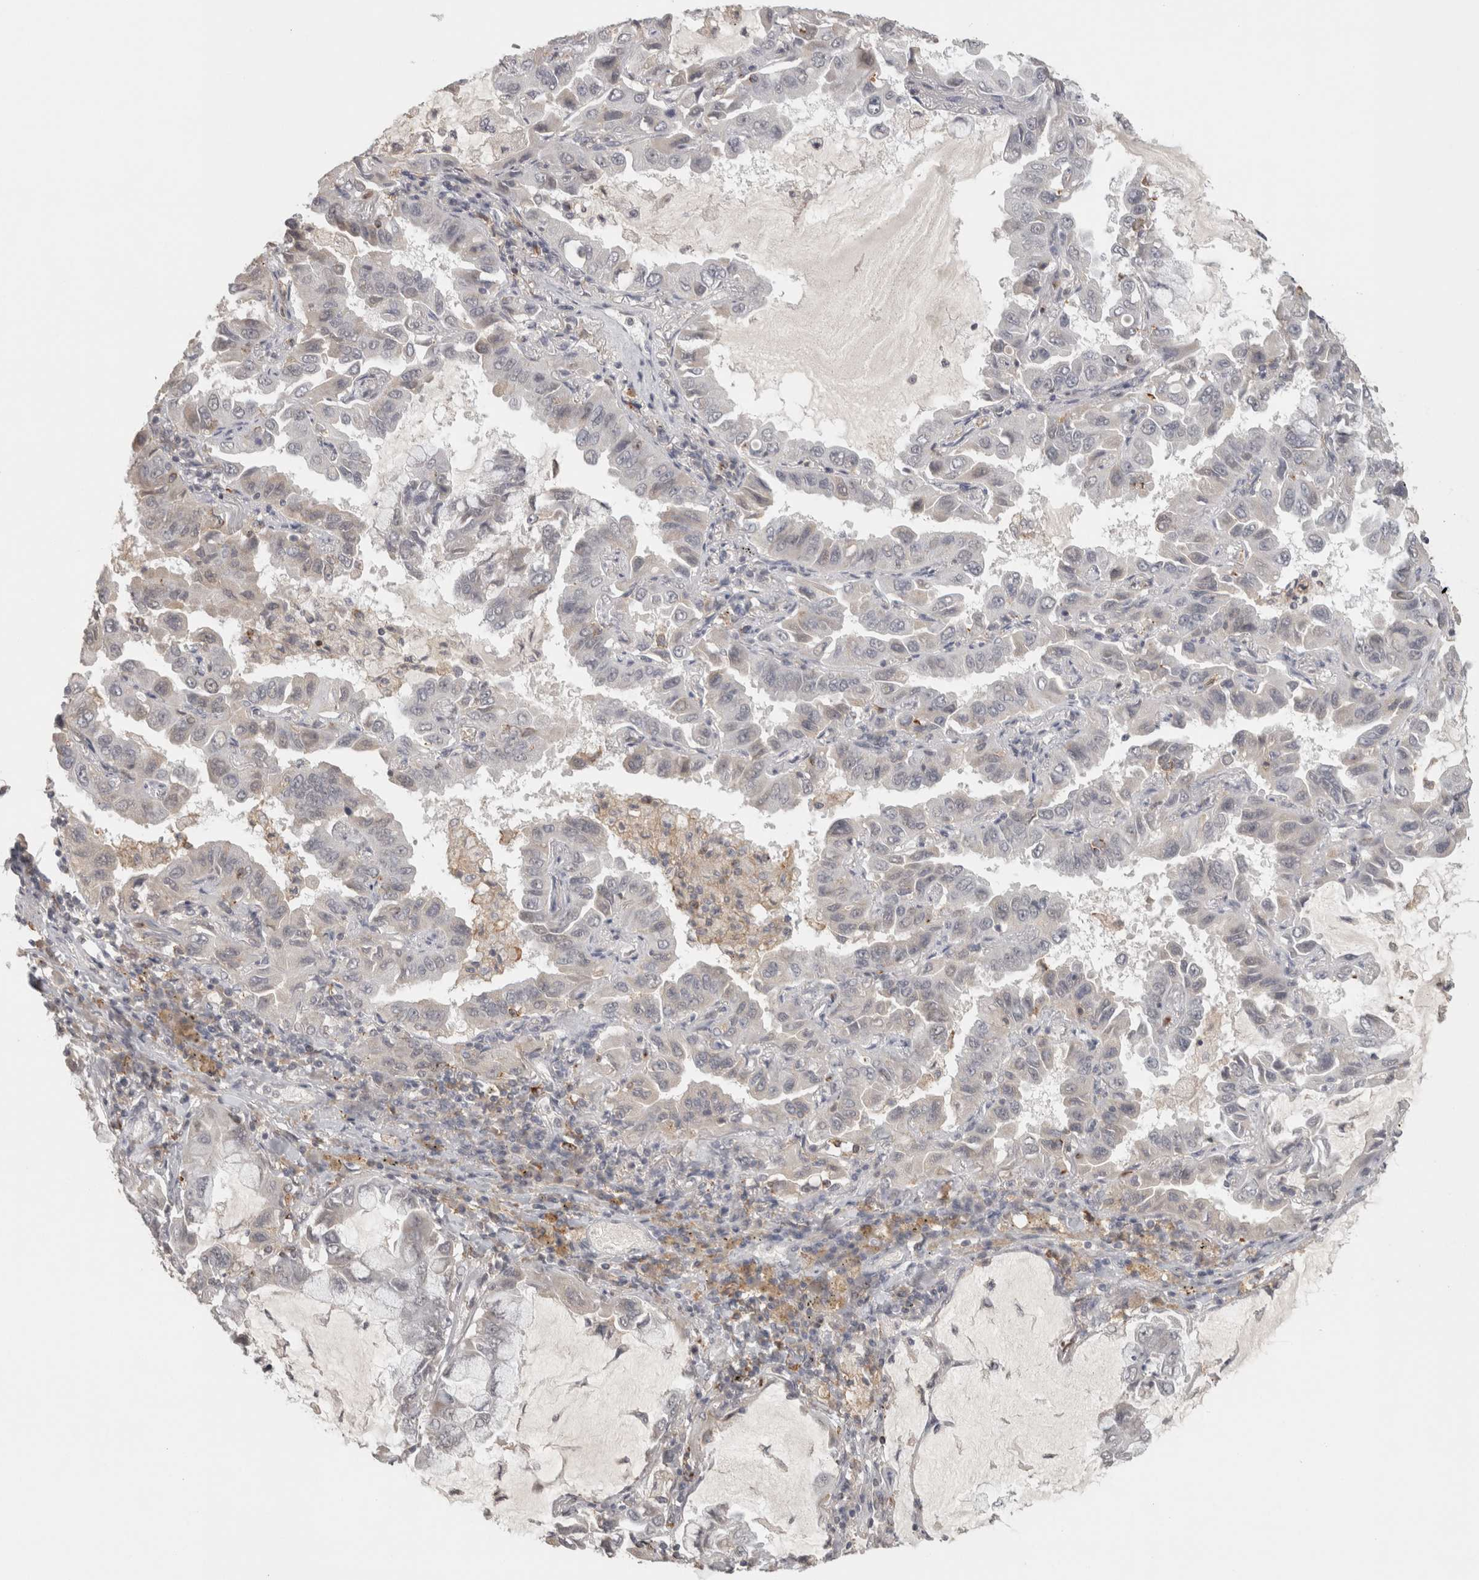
{"staining": {"intensity": "negative", "quantity": "none", "location": "none"}, "tissue": "lung cancer", "cell_type": "Tumor cells", "image_type": "cancer", "snomed": [{"axis": "morphology", "description": "Adenocarcinoma, NOS"}, {"axis": "topography", "description": "Lung"}], "caption": "High magnification brightfield microscopy of lung cancer (adenocarcinoma) stained with DAB (3,3'-diaminobenzidine) (brown) and counterstained with hematoxylin (blue): tumor cells show no significant positivity.", "gene": "HAVCR2", "patient": {"sex": "male", "age": 64}}